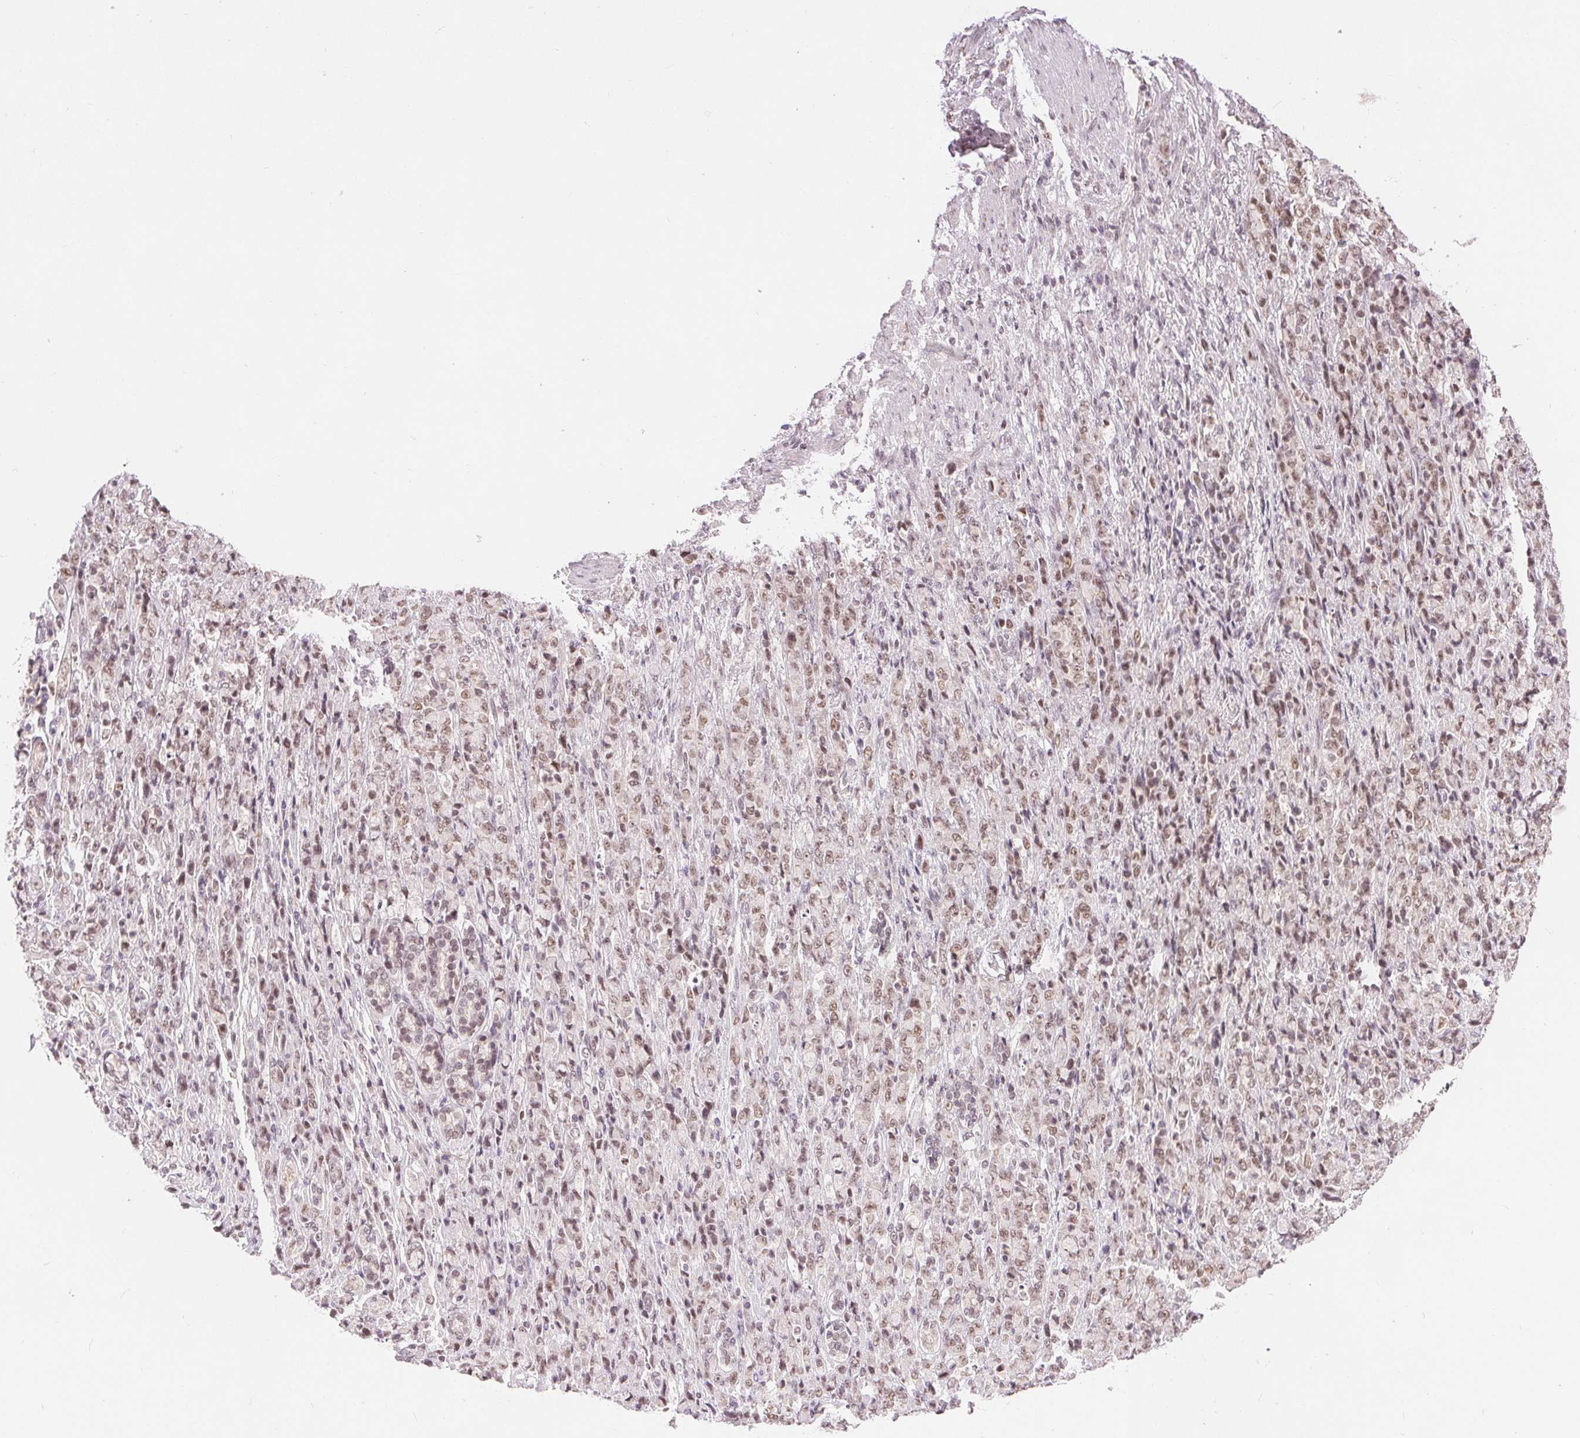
{"staining": {"intensity": "weak", "quantity": ">75%", "location": "nuclear"}, "tissue": "stomach cancer", "cell_type": "Tumor cells", "image_type": "cancer", "snomed": [{"axis": "morphology", "description": "Adenocarcinoma, NOS"}, {"axis": "topography", "description": "Stomach"}], "caption": "Human stomach cancer stained with a protein marker reveals weak staining in tumor cells.", "gene": "DEK", "patient": {"sex": "female", "age": 79}}